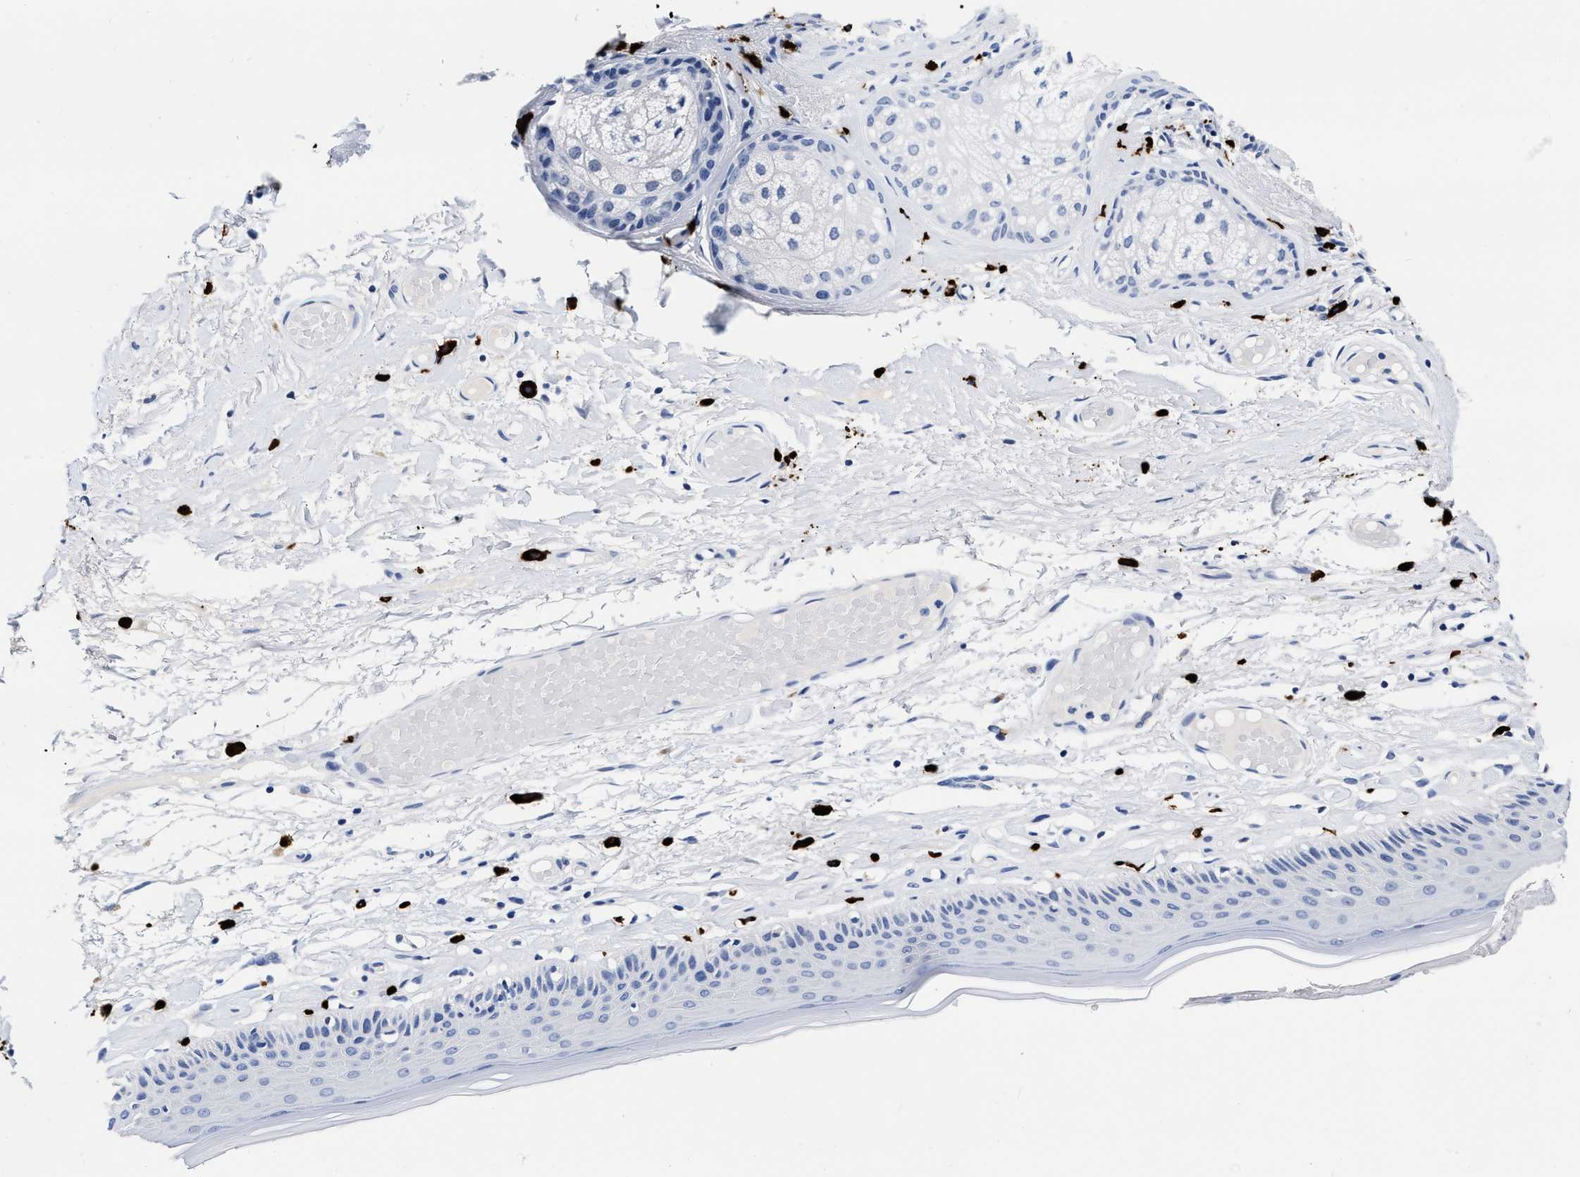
{"staining": {"intensity": "weak", "quantity": "<25%", "location": "cytoplasmic/membranous"}, "tissue": "skin", "cell_type": "Epidermal cells", "image_type": "normal", "snomed": [{"axis": "morphology", "description": "Normal tissue, NOS"}, {"axis": "topography", "description": "Vulva"}], "caption": "Image shows no protein positivity in epidermal cells of unremarkable skin. (DAB (3,3'-diaminobenzidine) immunohistochemistry visualized using brightfield microscopy, high magnification).", "gene": "CER1", "patient": {"sex": "female", "age": 73}}